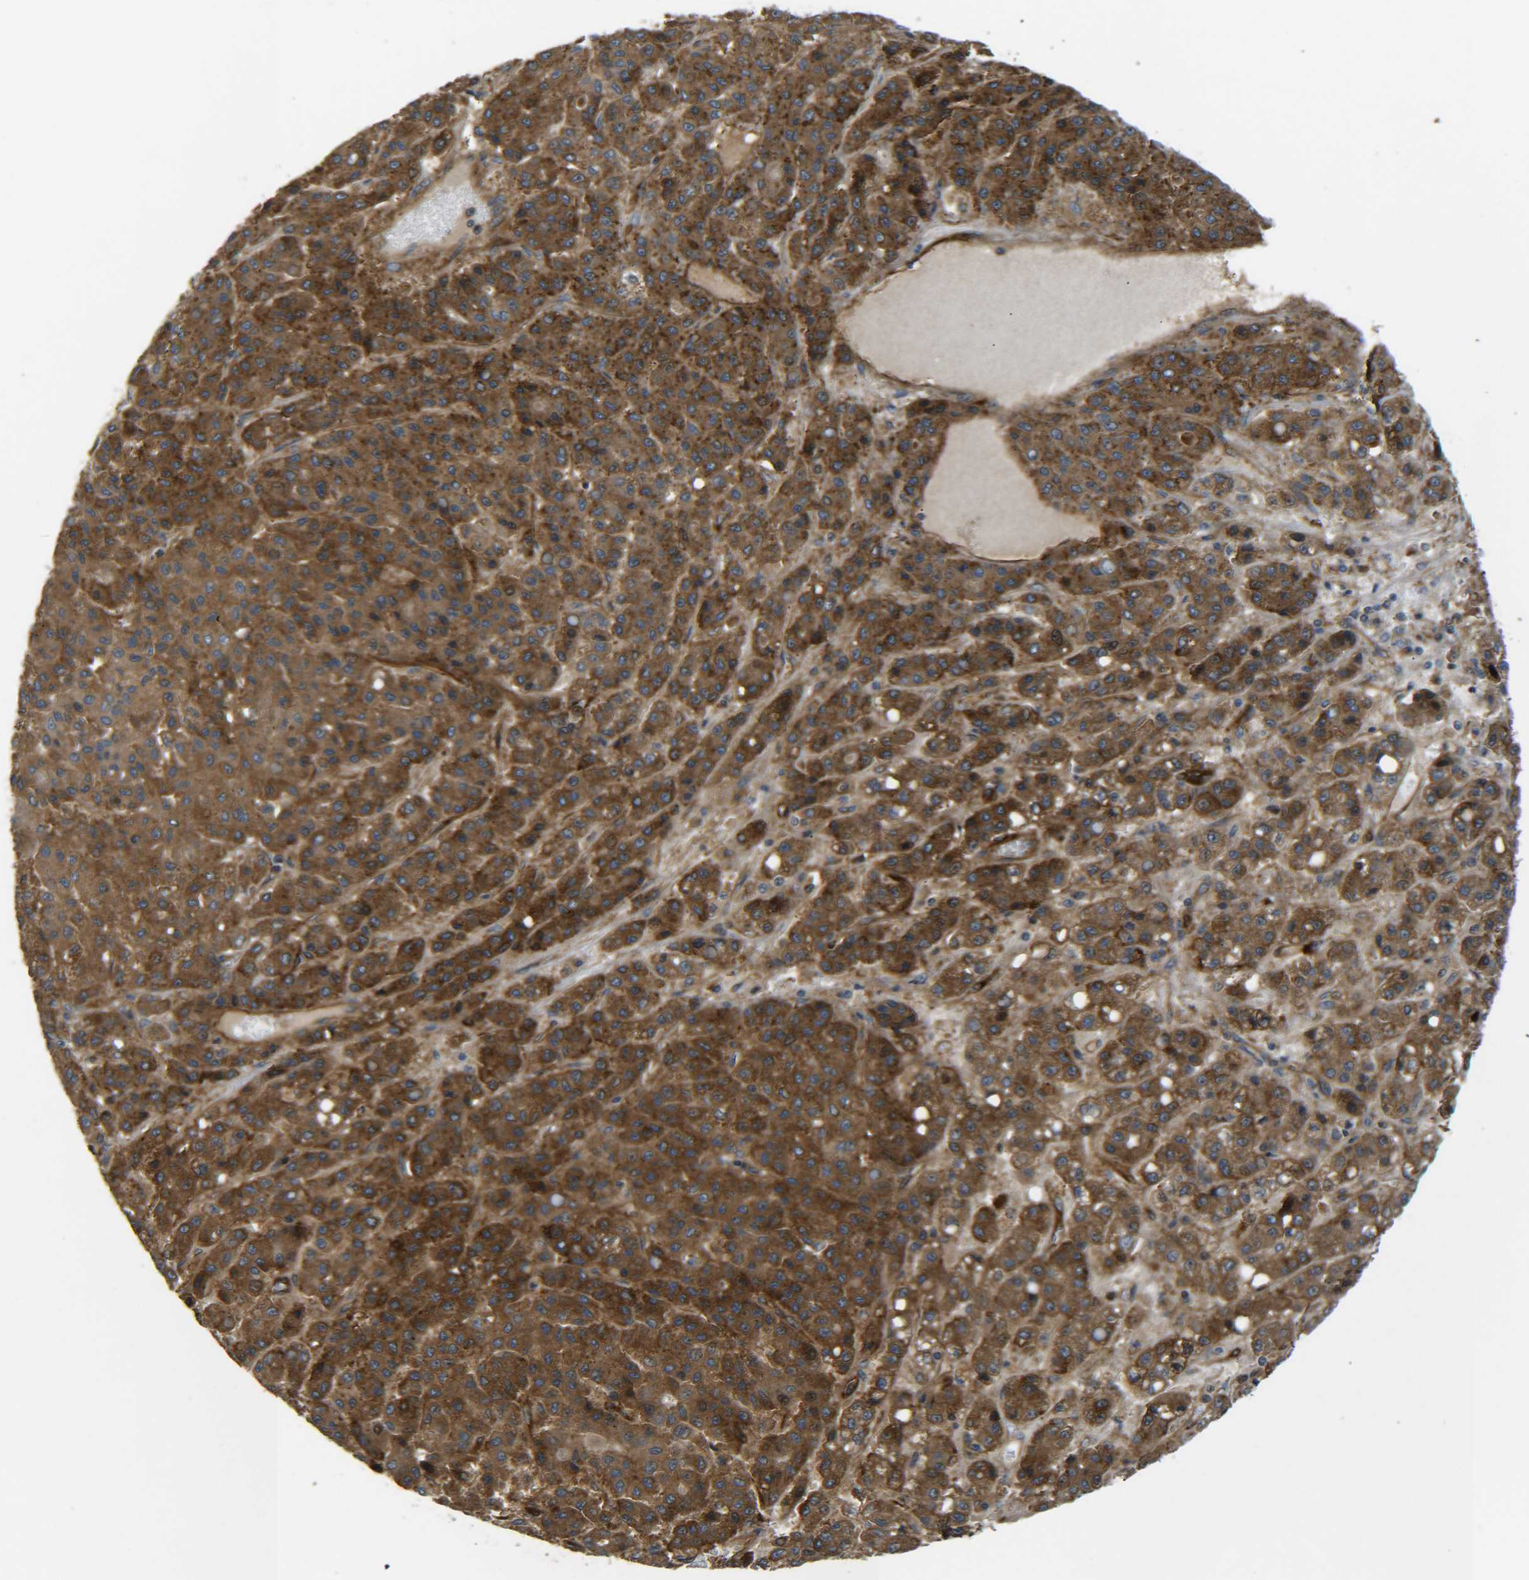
{"staining": {"intensity": "strong", "quantity": ">75%", "location": "cytoplasmic/membranous"}, "tissue": "liver cancer", "cell_type": "Tumor cells", "image_type": "cancer", "snomed": [{"axis": "morphology", "description": "Carcinoma, Hepatocellular, NOS"}, {"axis": "topography", "description": "Liver"}], "caption": "Strong cytoplasmic/membranous staining for a protein is appreciated in about >75% of tumor cells of liver cancer (hepatocellular carcinoma) using immunohistochemistry.", "gene": "ECE1", "patient": {"sex": "male", "age": 70}}